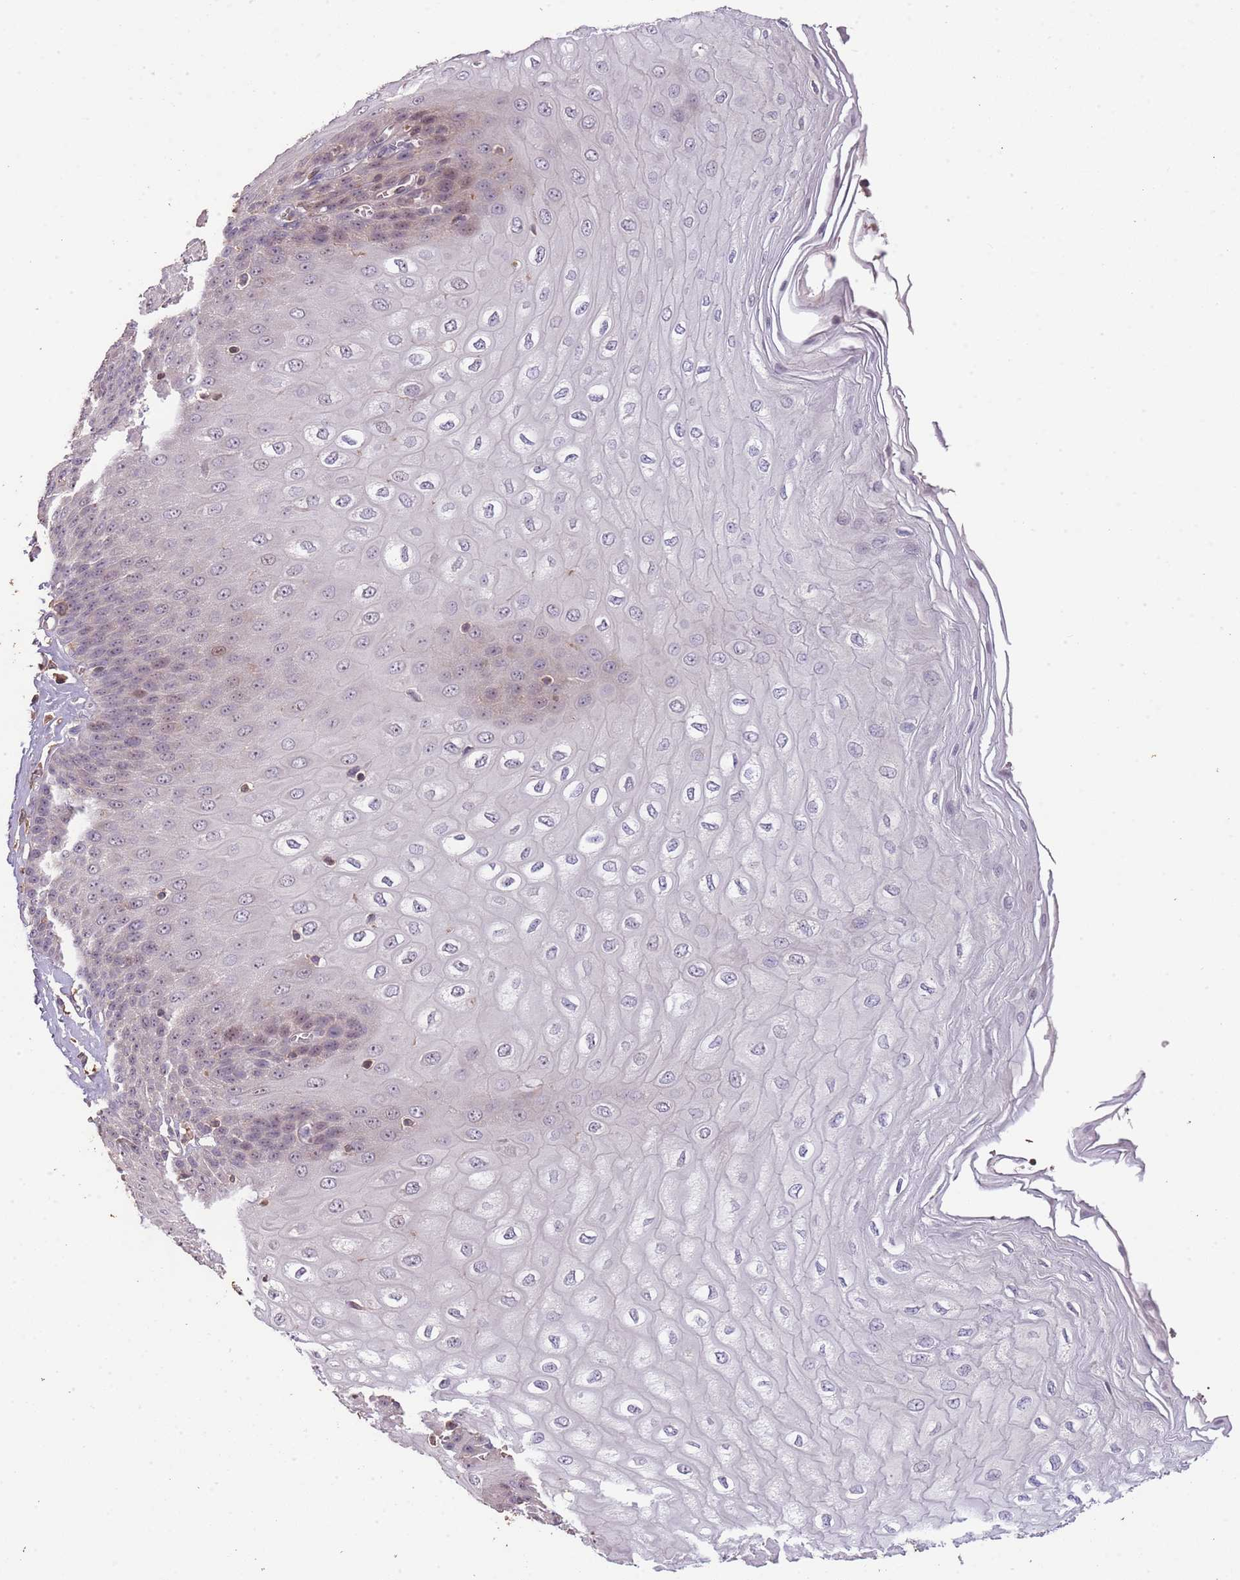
{"staining": {"intensity": "moderate", "quantity": "25%-75%", "location": "cytoplasmic/membranous"}, "tissue": "esophagus", "cell_type": "Squamous epithelial cells", "image_type": "normal", "snomed": [{"axis": "morphology", "description": "Normal tissue, NOS"}, {"axis": "topography", "description": "Esophagus"}], "caption": "Immunohistochemical staining of benign esophagus displays moderate cytoplasmic/membranous protein staining in approximately 25%-75% of squamous epithelial cells.", "gene": "ADTRP", "patient": {"sex": "male", "age": 60}}